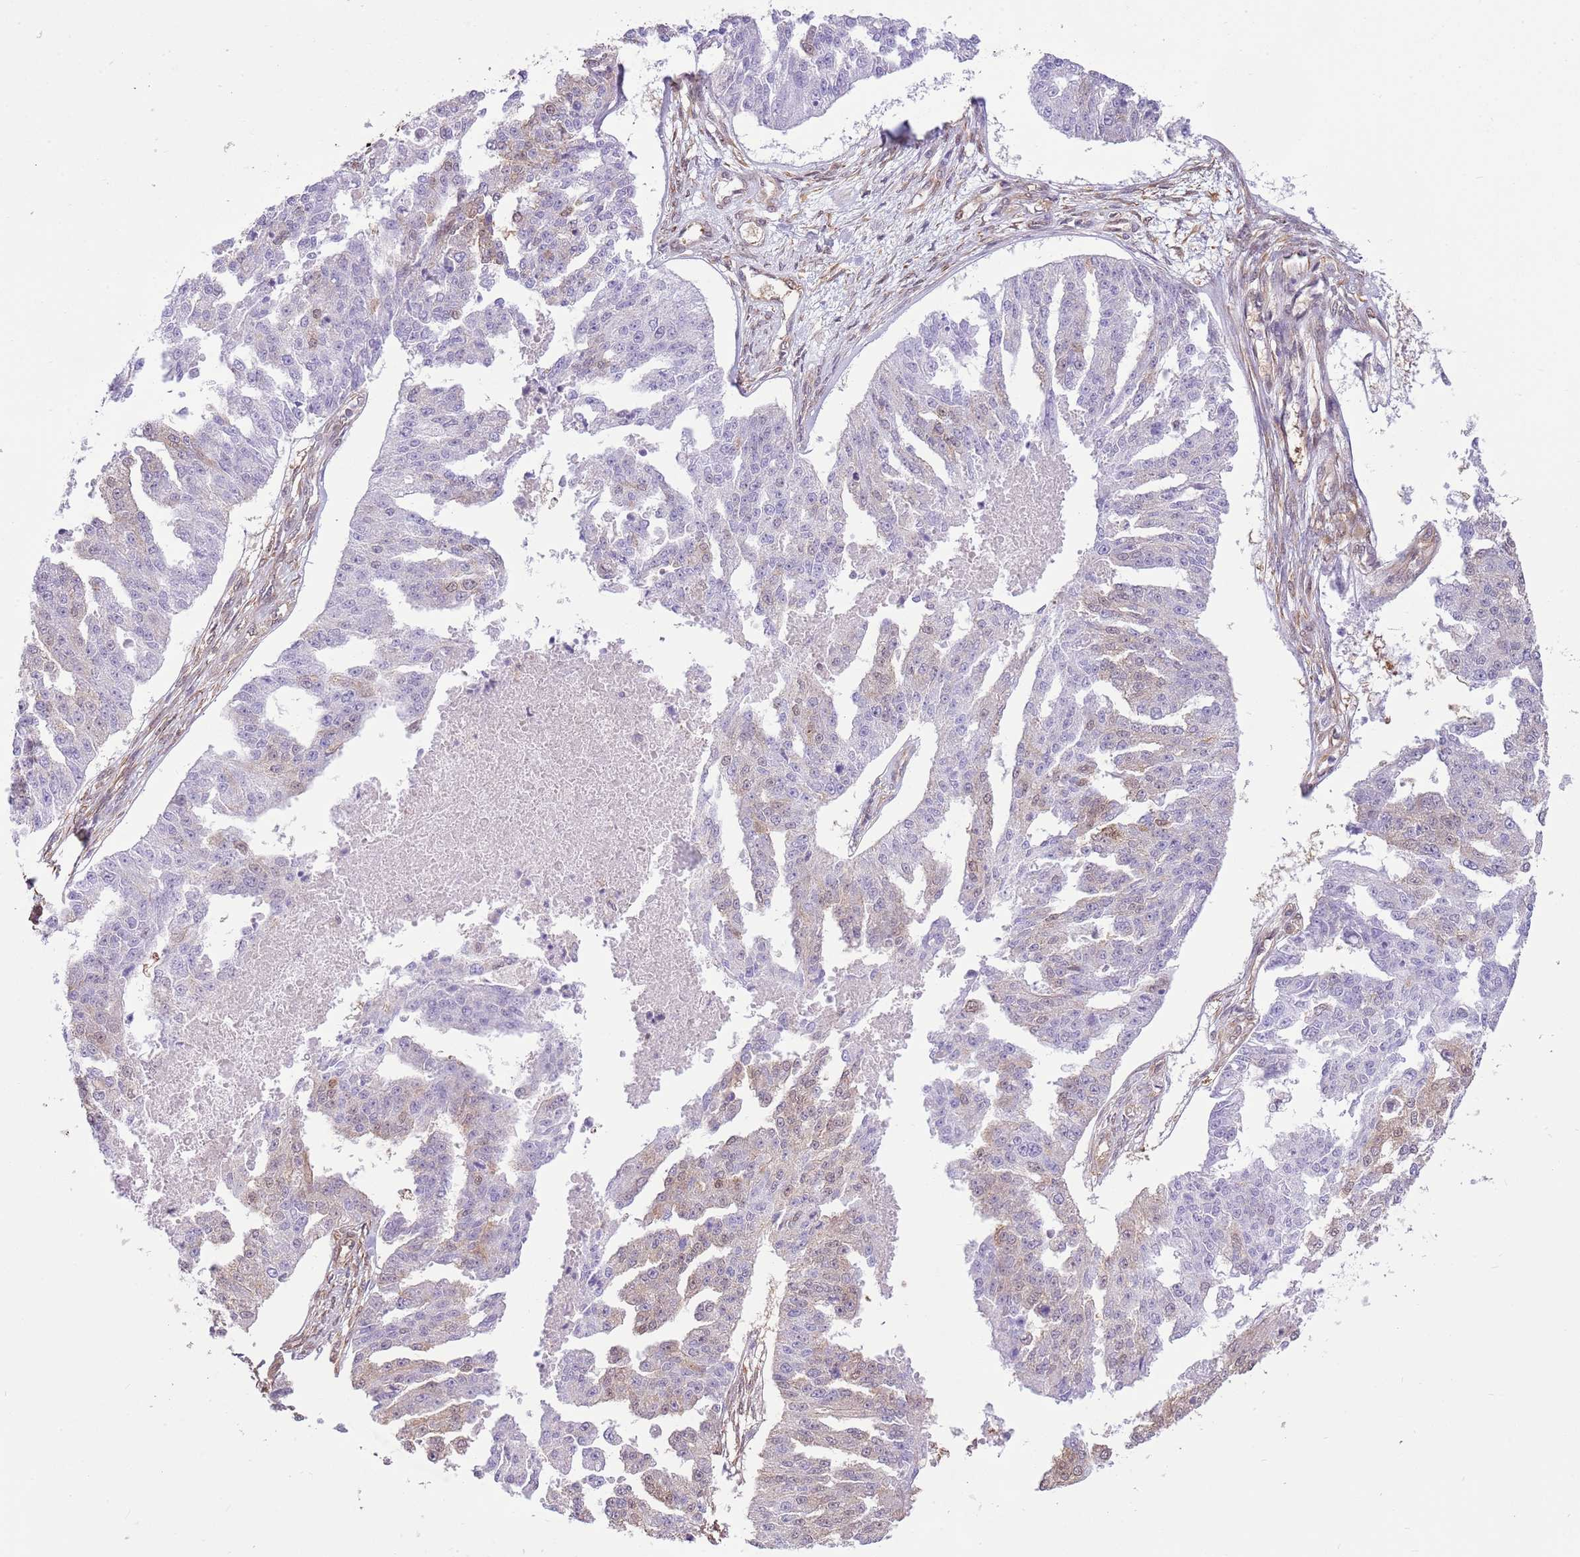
{"staining": {"intensity": "weak", "quantity": "<25%", "location": "cytoplasmic/membranous,nuclear"}, "tissue": "ovarian cancer", "cell_type": "Tumor cells", "image_type": "cancer", "snomed": [{"axis": "morphology", "description": "Cystadenocarcinoma, serous, NOS"}, {"axis": "topography", "description": "Ovary"}], "caption": "This histopathology image is of ovarian serous cystadenocarcinoma stained with immunohistochemistry (IHC) to label a protein in brown with the nuclei are counter-stained blue. There is no staining in tumor cells. (DAB (3,3'-diaminobenzidine) IHC visualized using brightfield microscopy, high magnification).", "gene": "NSFL1C", "patient": {"sex": "female", "age": 58}}